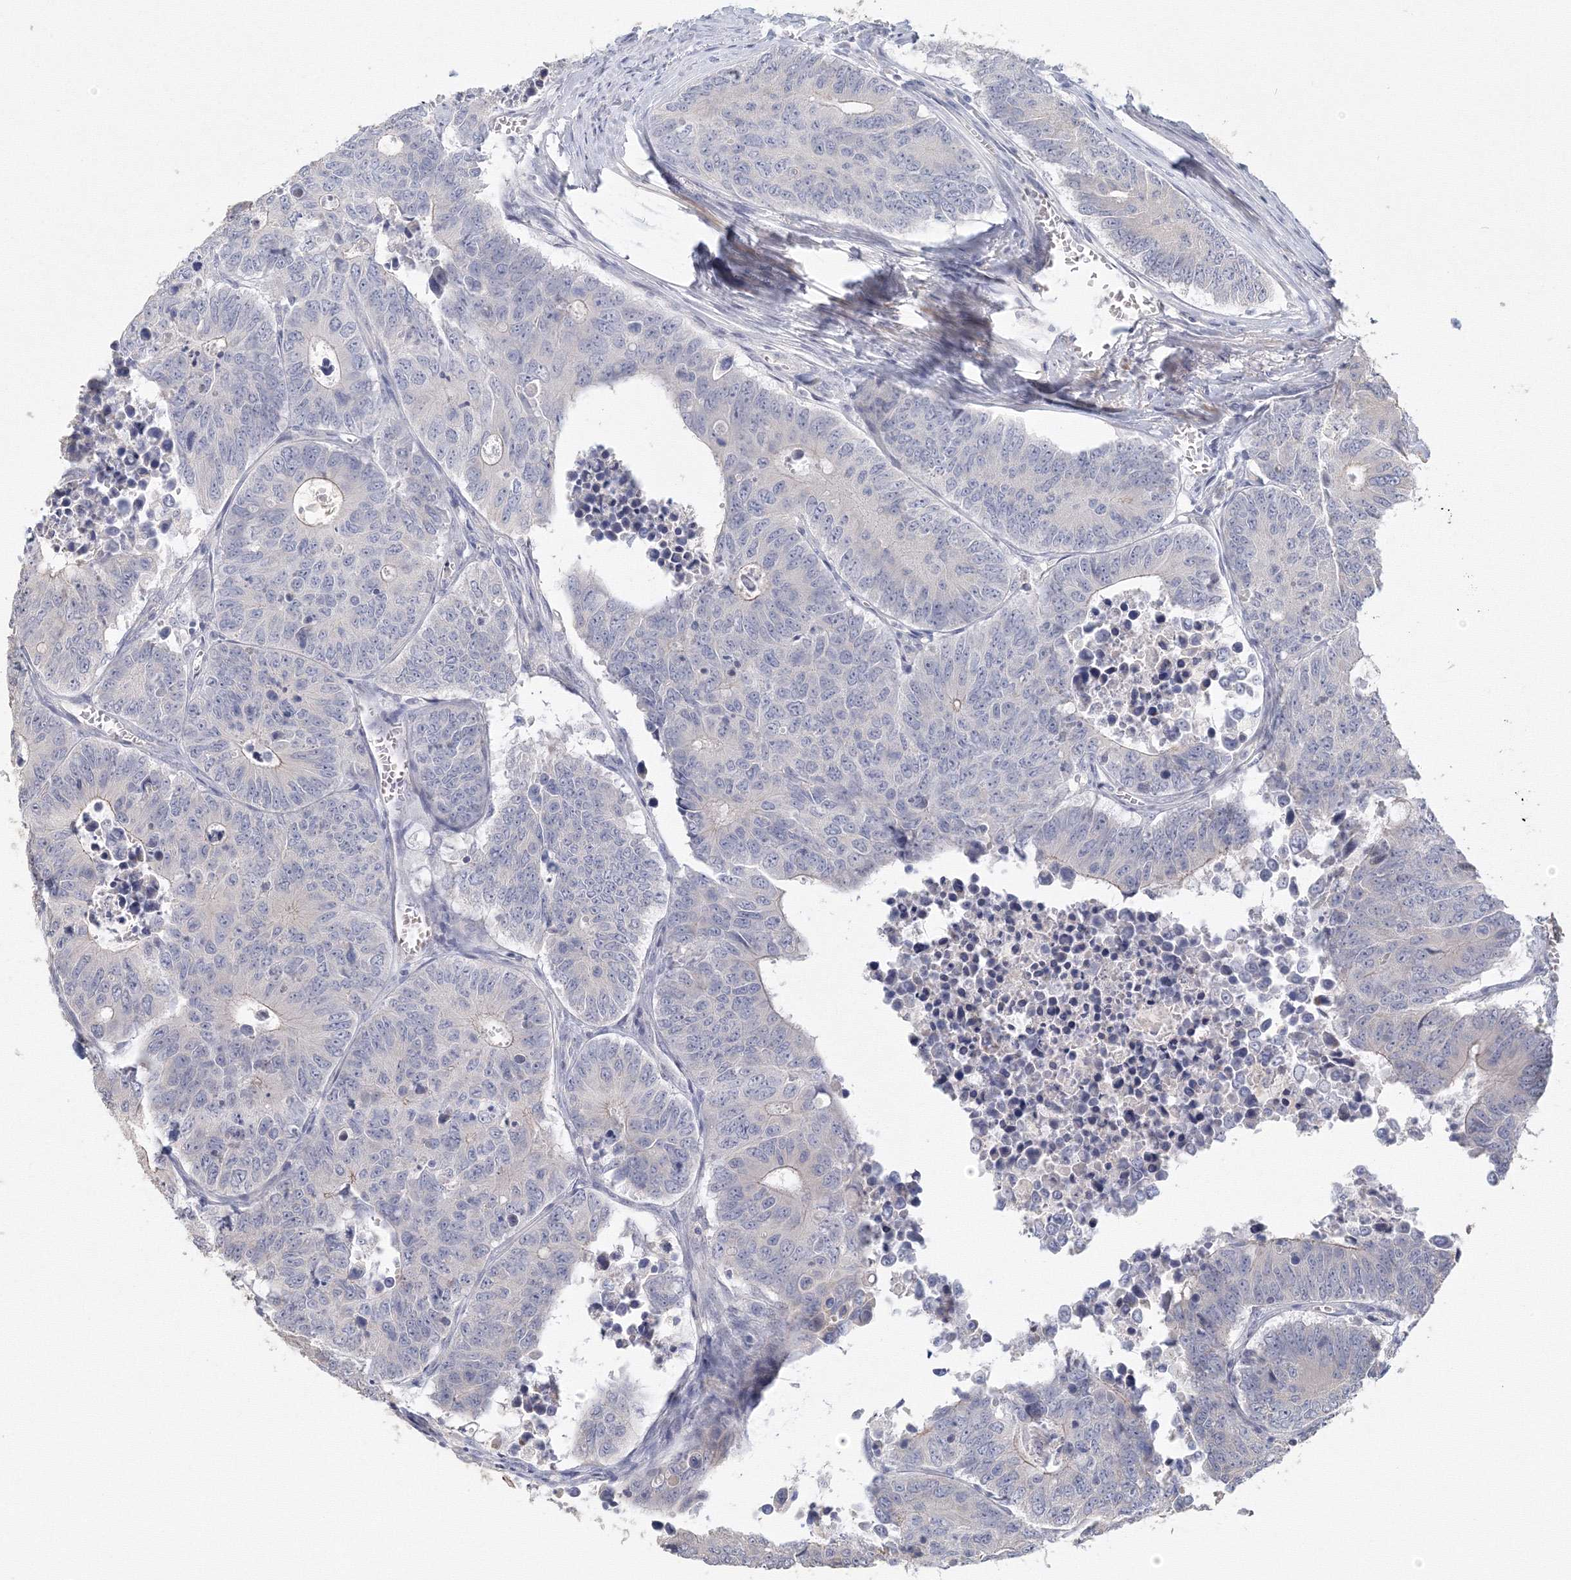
{"staining": {"intensity": "negative", "quantity": "none", "location": "none"}, "tissue": "colorectal cancer", "cell_type": "Tumor cells", "image_type": "cancer", "snomed": [{"axis": "morphology", "description": "Adenocarcinoma, NOS"}, {"axis": "topography", "description": "Colon"}], "caption": "A micrograph of human colorectal cancer (adenocarcinoma) is negative for staining in tumor cells.", "gene": "TACC2", "patient": {"sex": "male", "age": 87}}